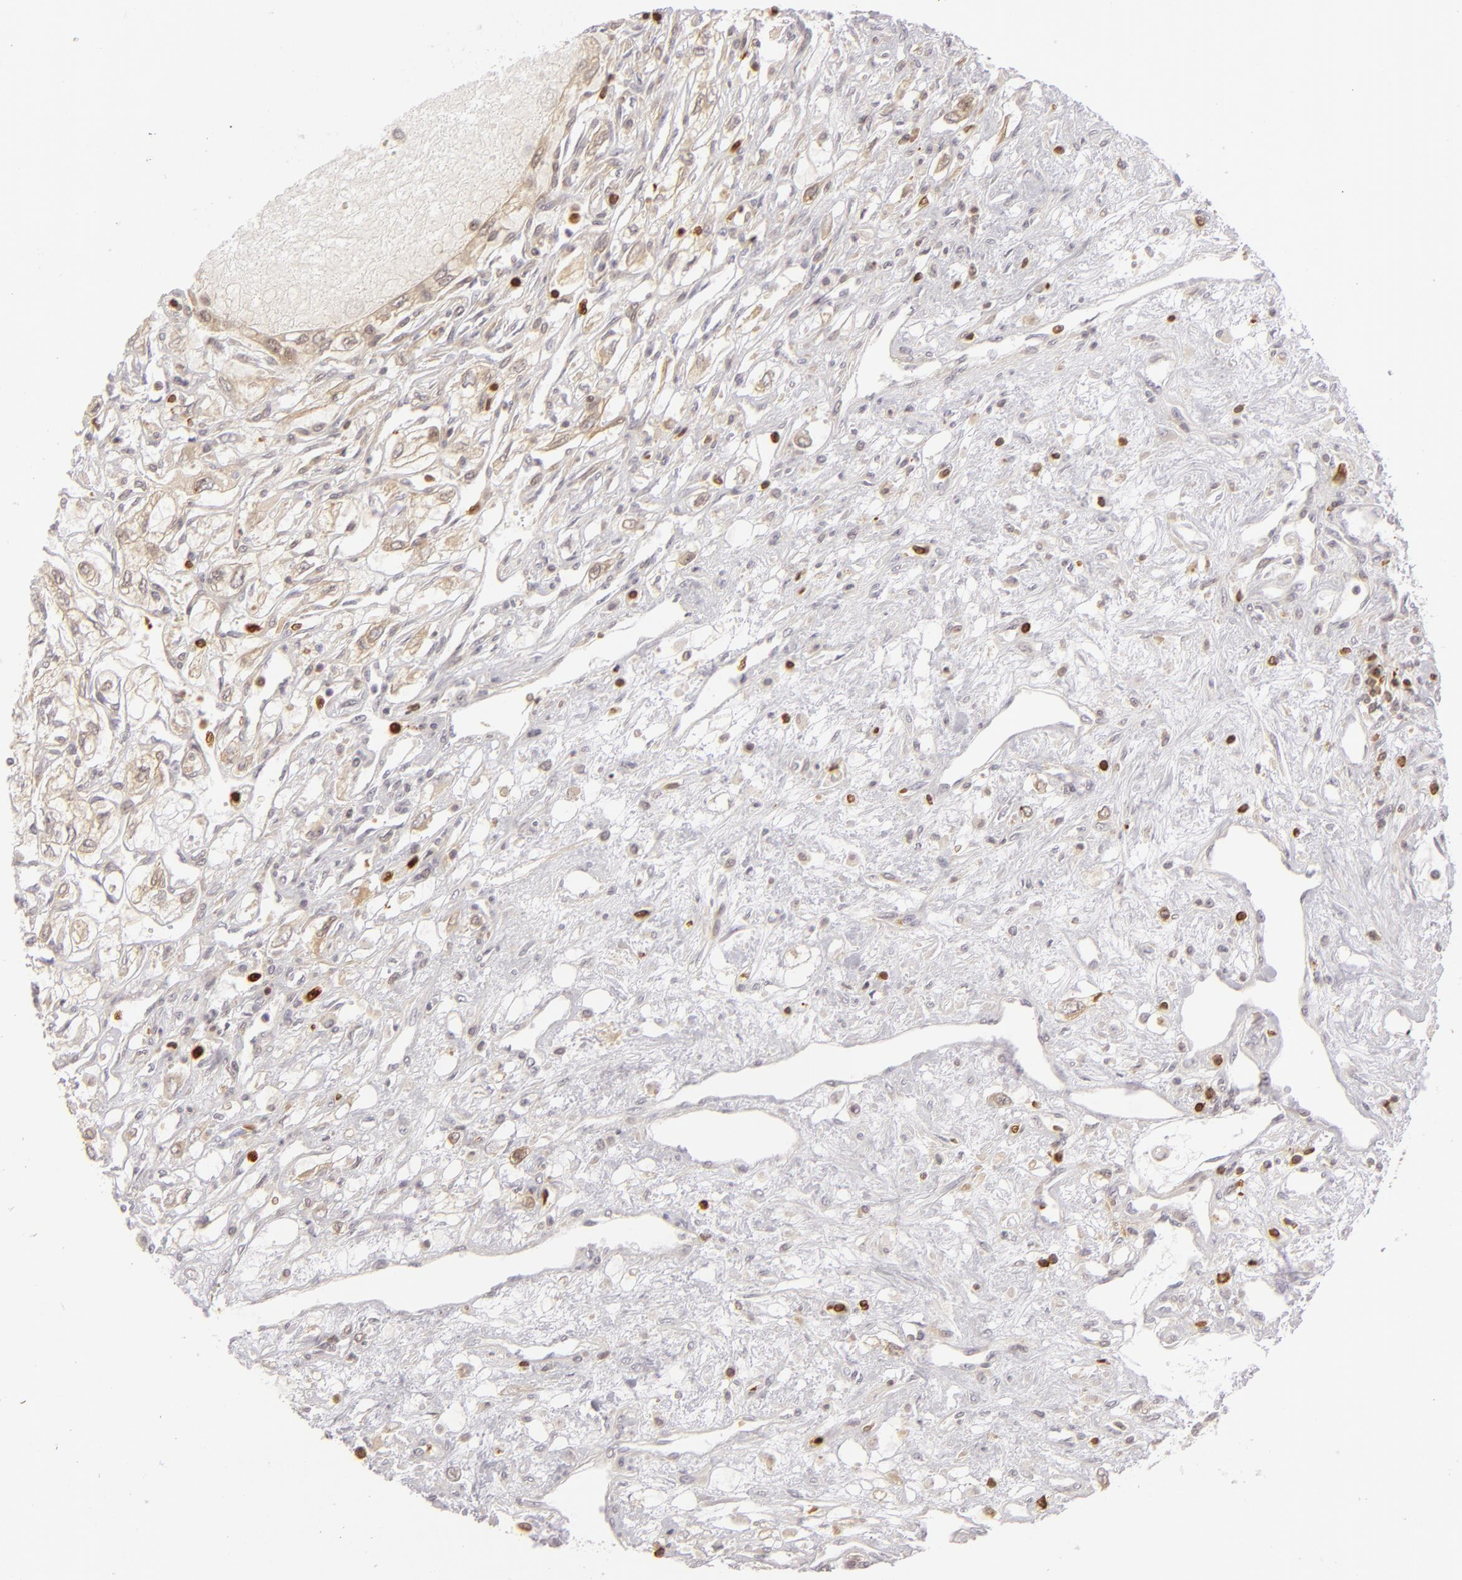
{"staining": {"intensity": "weak", "quantity": "<25%", "location": "cytoplasmic/membranous"}, "tissue": "renal cancer", "cell_type": "Tumor cells", "image_type": "cancer", "snomed": [{"axis": "morphology", "description": "Adenocarcinoma, NOS"}, {"axis": "topography", "description": "Kidney"}], "caption": "Tumor cells show no significant protein positivity in renal cancer (adenocarcinoma). (Immunohistochemistry, brightfield microscopy, high magnification).", "gene": "APOBEC3G", "patient": {"sex": "male", "age": 57}}